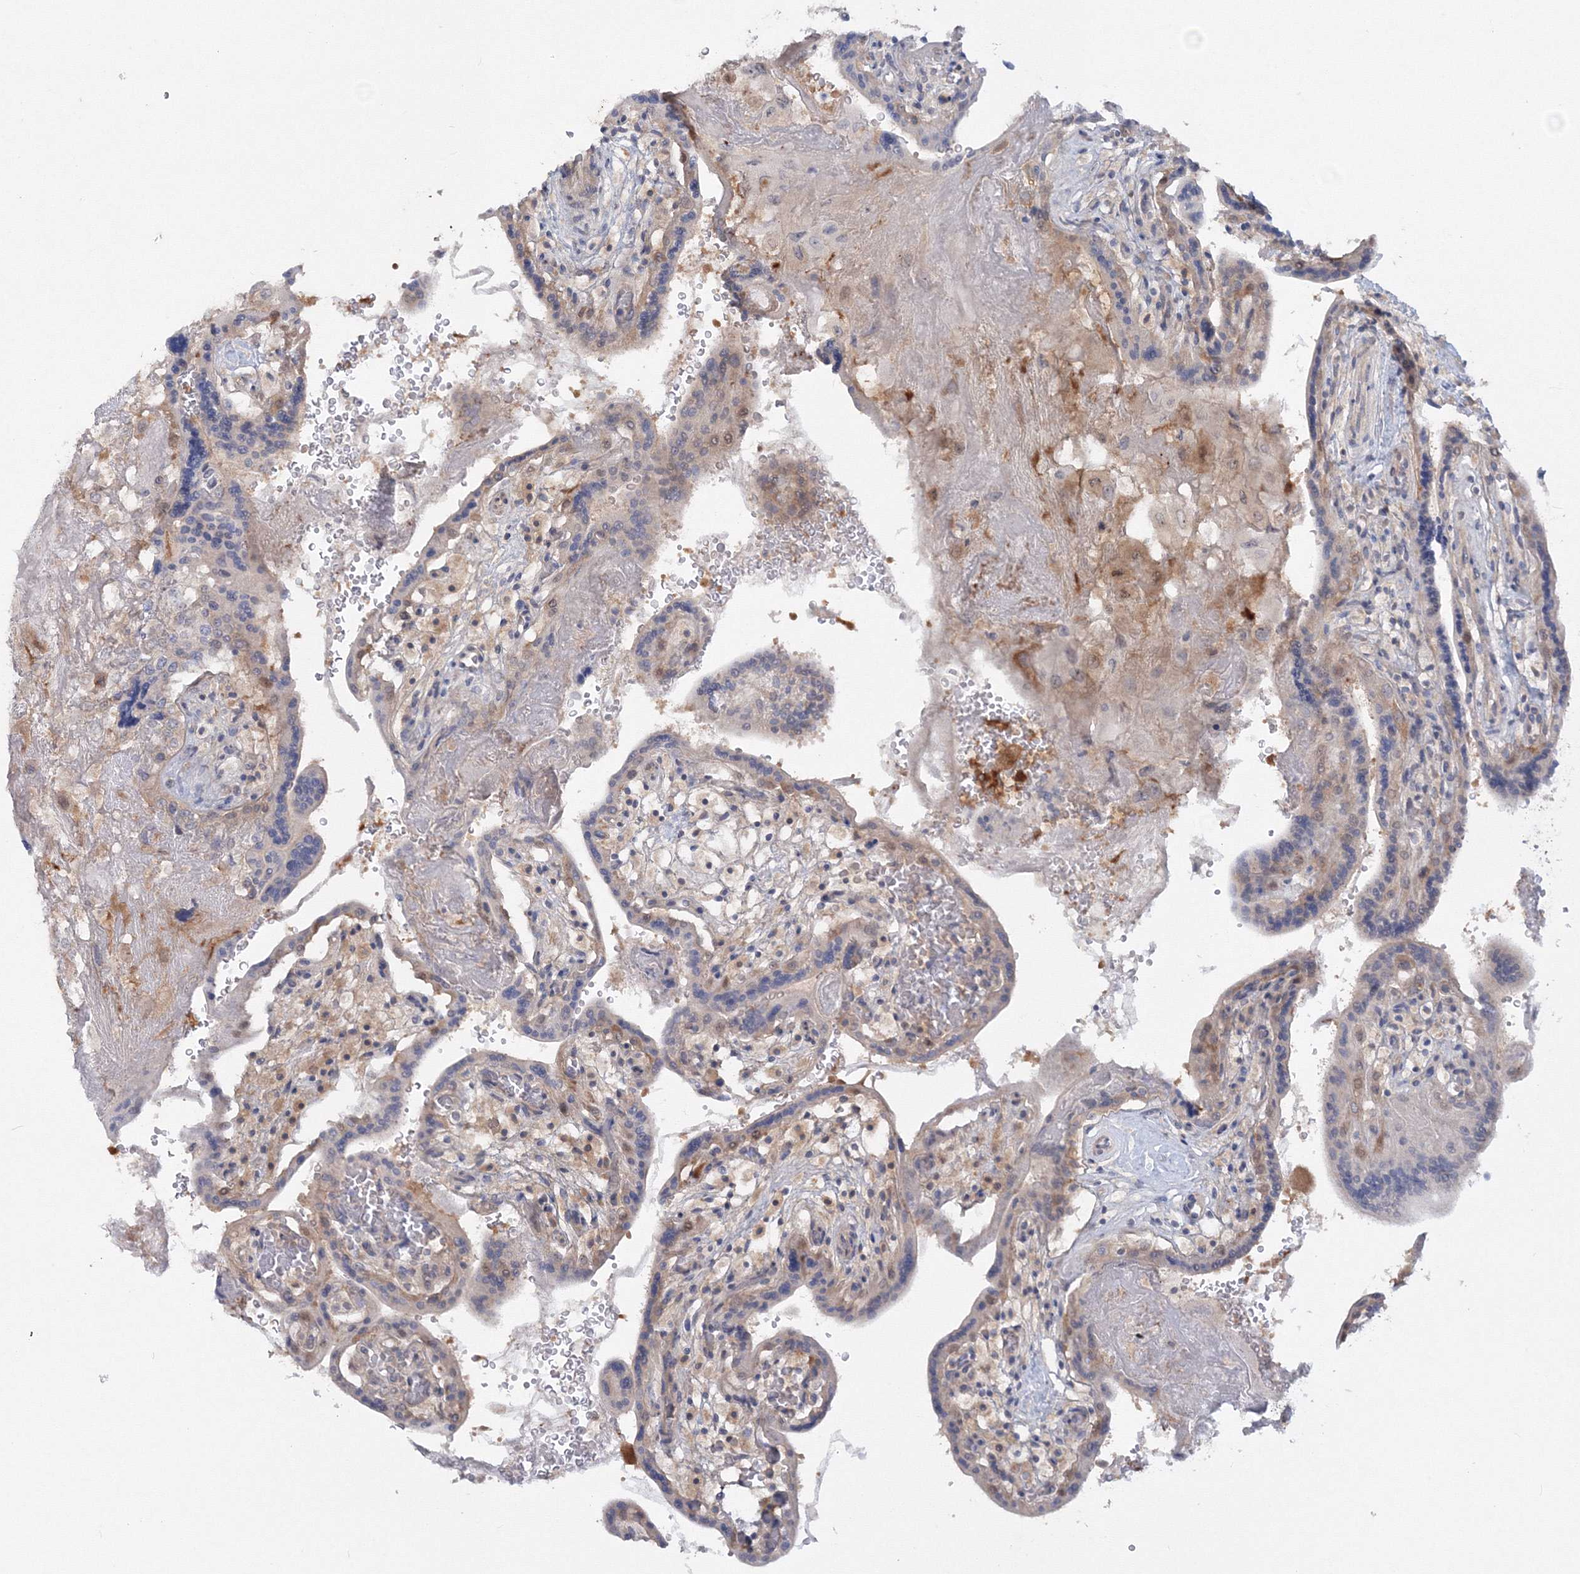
{"staining": {"intensity": "weak", "quantity": "<25%", "location": "cytoplasmic/membranous"}, "tissue": "placenta", "cell_type": "Trophoblastic cells", "image_type": "normal", "snomed": [{"axis": "morphology", "description": "Normal tissue, NOS"}, {"axis": "topography", "description": "Placenta"}], "caption": "Trophoblastic cells show no significant positivity in benign placenta. (DAB (3,3'-diaminobenzidine) IHC with hematoxylin counter stain).", "gene": "IPMK", "patient": {"sex": "female", "age": 37}}